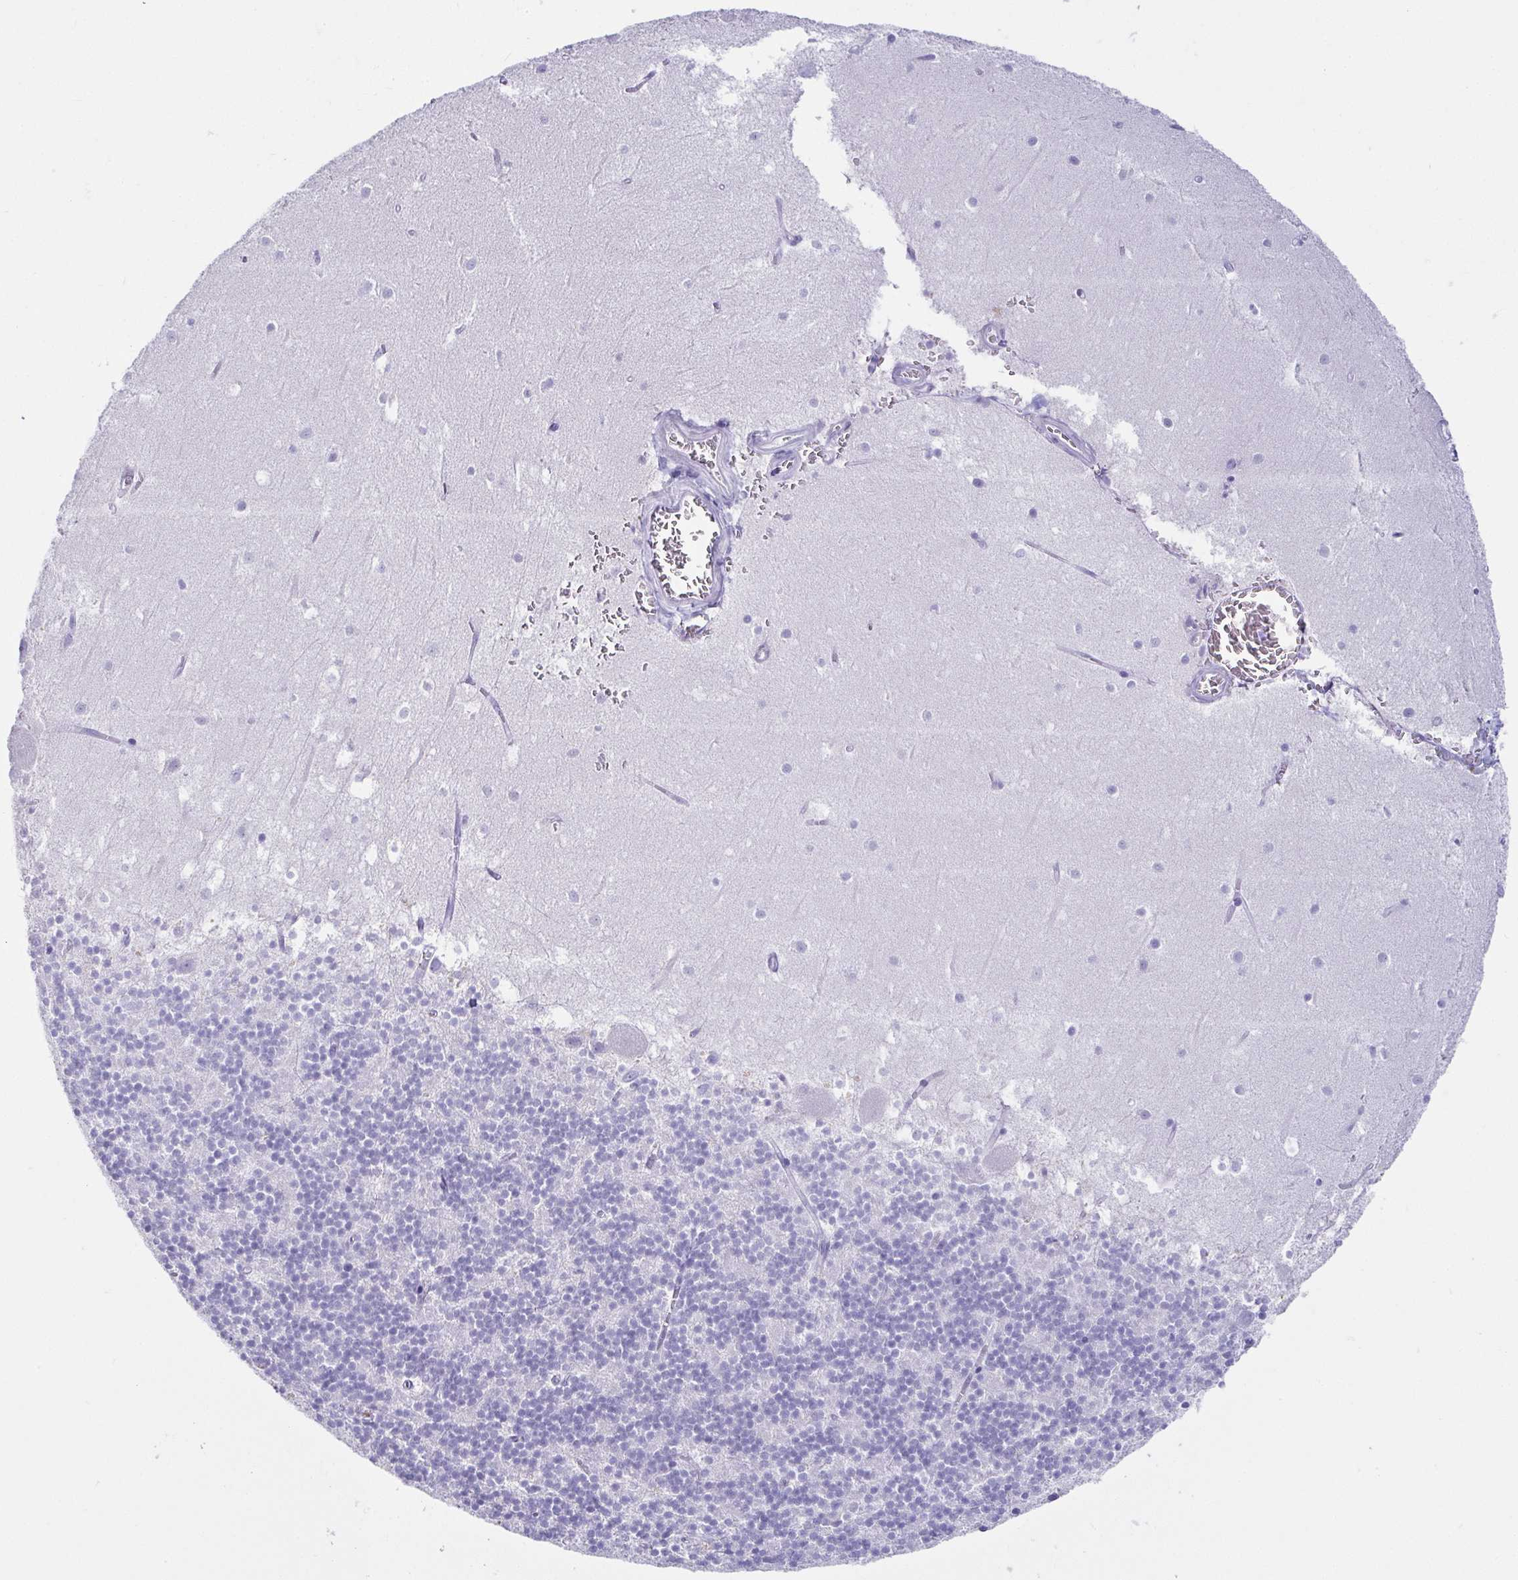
{"staining": {"intensity": "negative", "quantity": "none", "location": "none"}, "tissue": "cerebellum", "cell_type": "Cells in granular layer", "image_type": "normal", "snomed": [{"axis": "morphology", "description": "Normal tissue, NOS"}, {"axis": "topography", "description": "Cerebellum"}], "caption": "A high-resolution photomicrograph shows immunohistochemistry (IHC) staining of benign cerebellum, which exhibits no significant staining in cells in granular layer.", "gene": "CD164L2", "patient": {"sex": "male", "age": 54}}